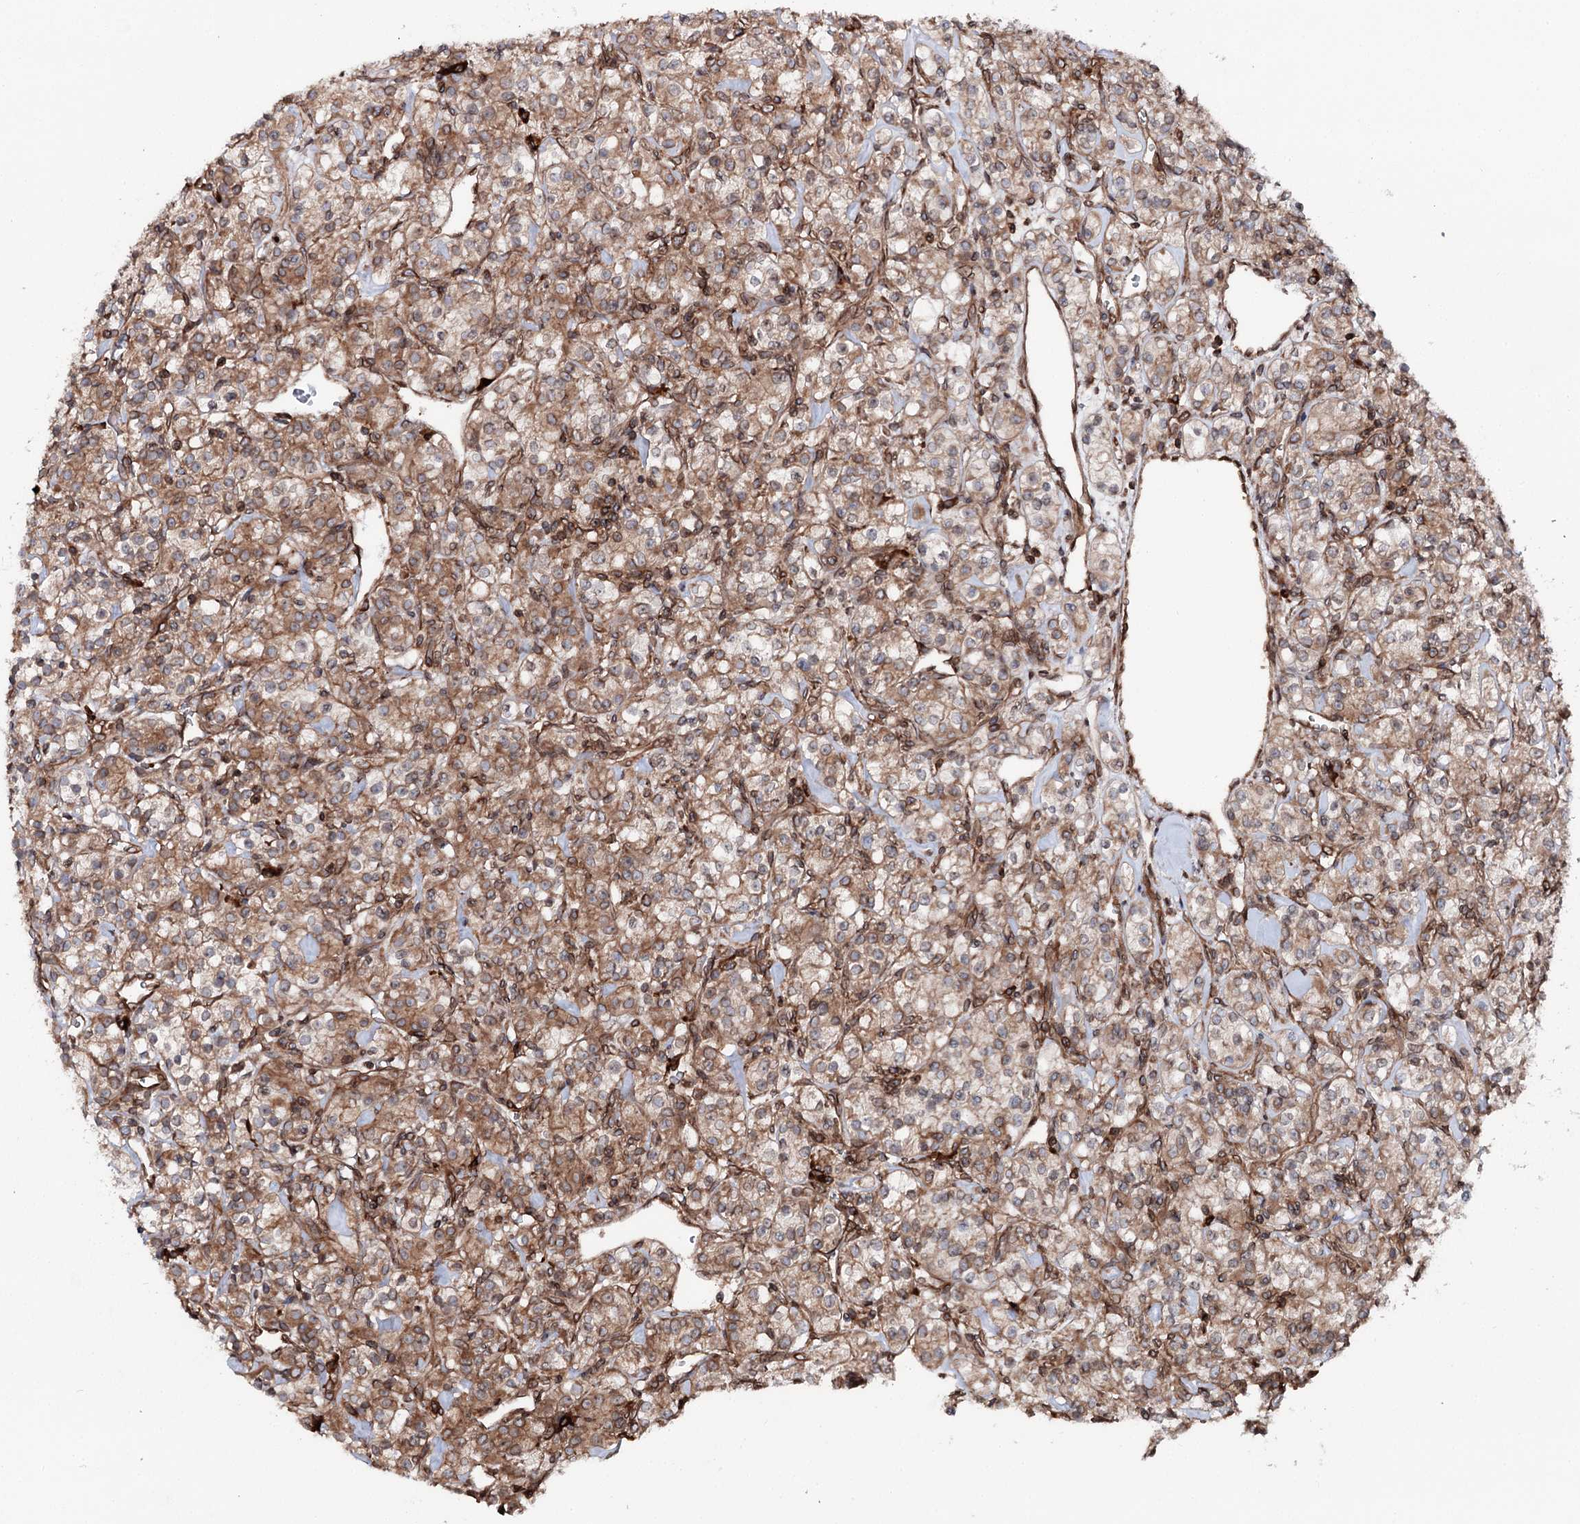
{"staining": {"intensity": "moderate", "quantity": ">75%", "location": "cytoplasmic/membranous,nuclear"}, "tissue": "renal cancer", "cell_type": "Tumor cells", "image_type": "cancer", "snomed": [{"axis": "morphology", "description": "Adenocarcinoma, NOS"}, {"axis": "topography", "description": "Kidney"}], "caption": "IHC staining of renal cancer (adenocarcinoma), which reveals medium levels of moderate cytoplasmic/membranous and nuclear staining in approximately >75% of tumor cells indicating moderate cytoplasmic/membranous and nuclear protein positivity. The staining was performed using DAB (3,3'-diaminobenzidine) (brown) for protein detection and nuclei were counterstained in hematoxylin (blue).", "gene": "FGFR1OP2", "patient": {"sex": "male", "age": 77}}